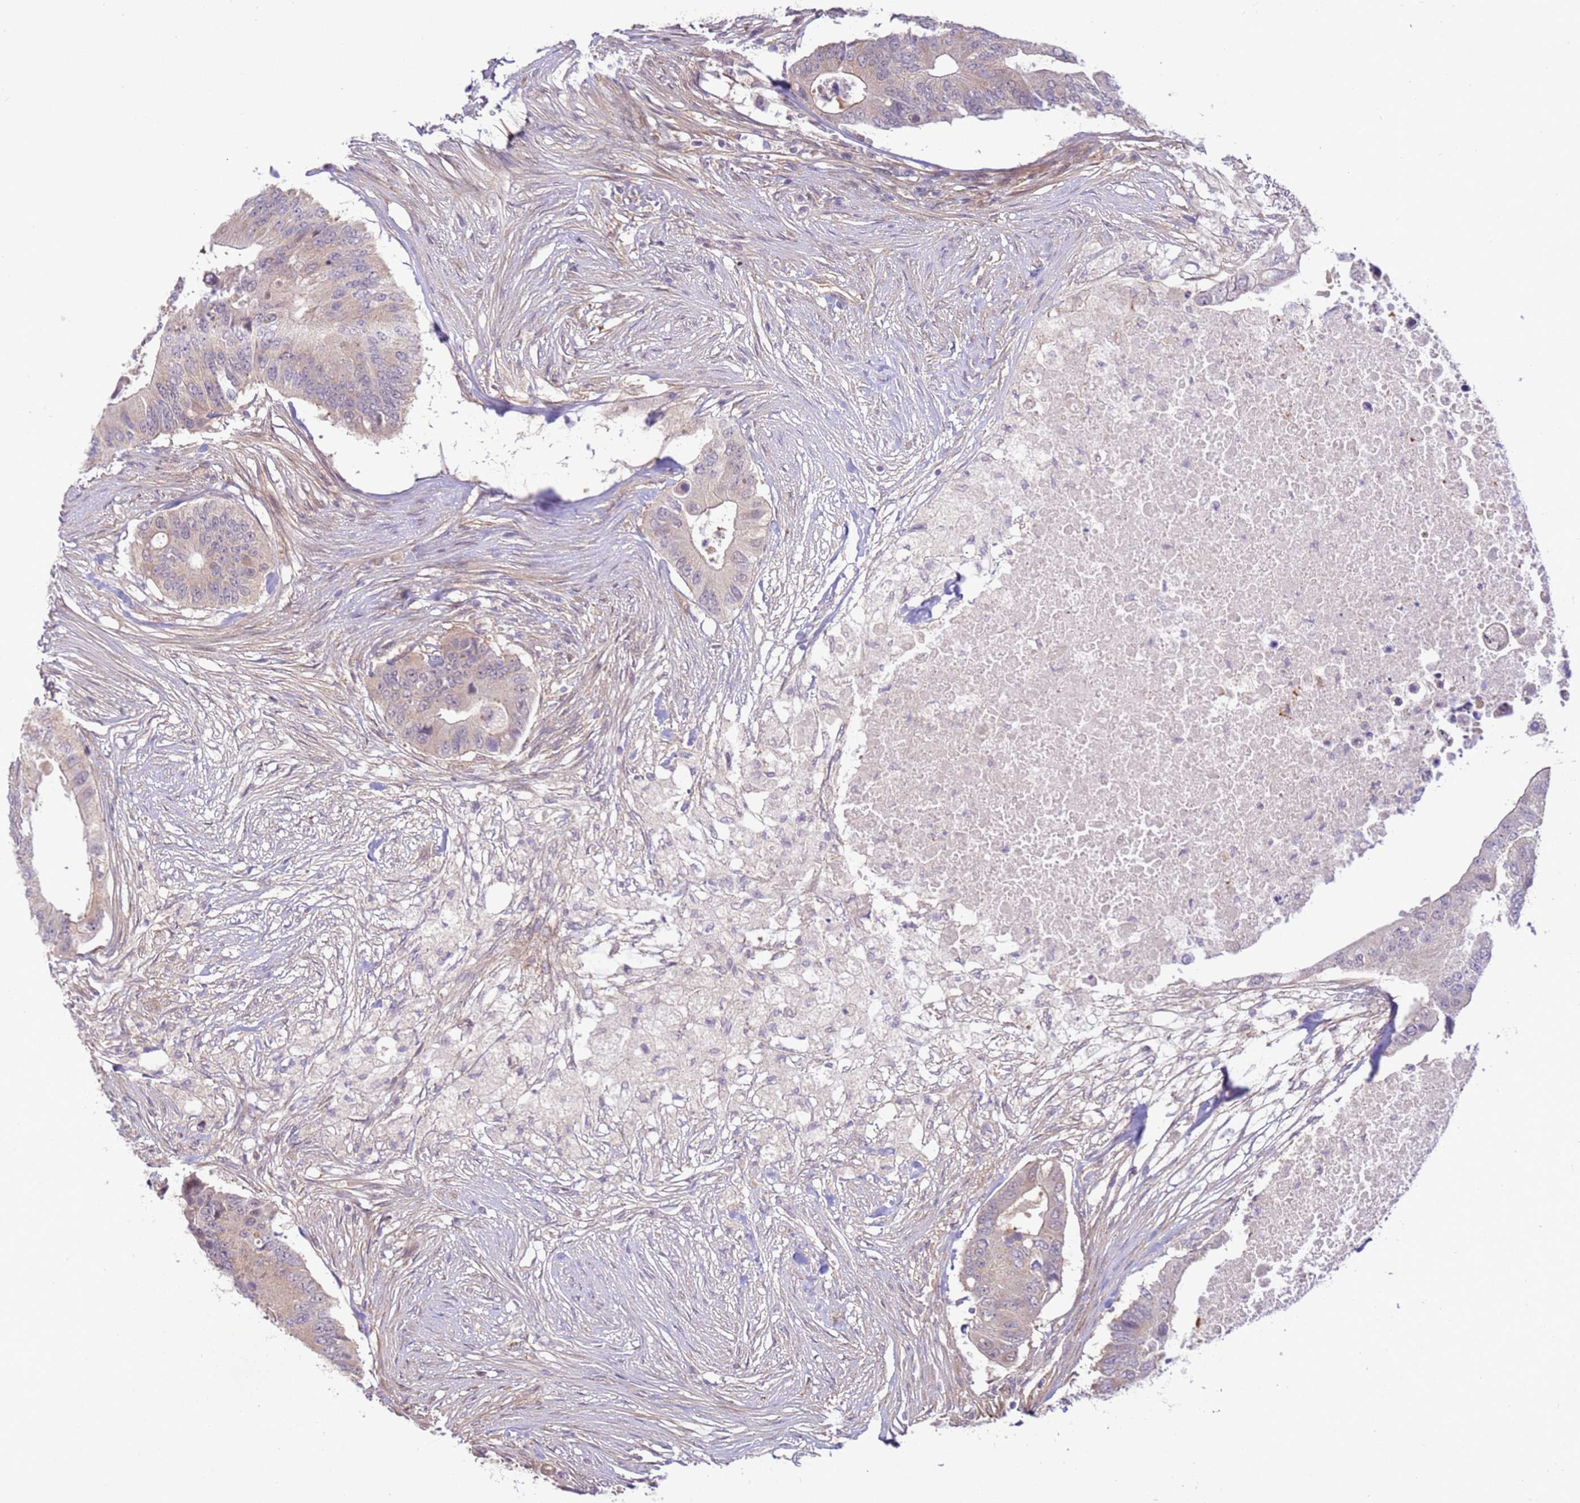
{"staining": {"intensity": "weak", "quantity": "<25%", "location": "cytoplasmic/membranous"}, "tissue": "colorectal cancer", "cell_type": "Tumor cells", "image_type": "cancer", "snomed": [{"axis": "morphology", "description": "Adenocarcinoma, NOS"}, {"axis": "topography", "description": "Colon"}], "caption": "A micrograph of colorectal cancer stained for a protein reveals no brown staining in tumor cells.", "gene": "SCARA3", "patient": {"sex": "male", "age": 71}}